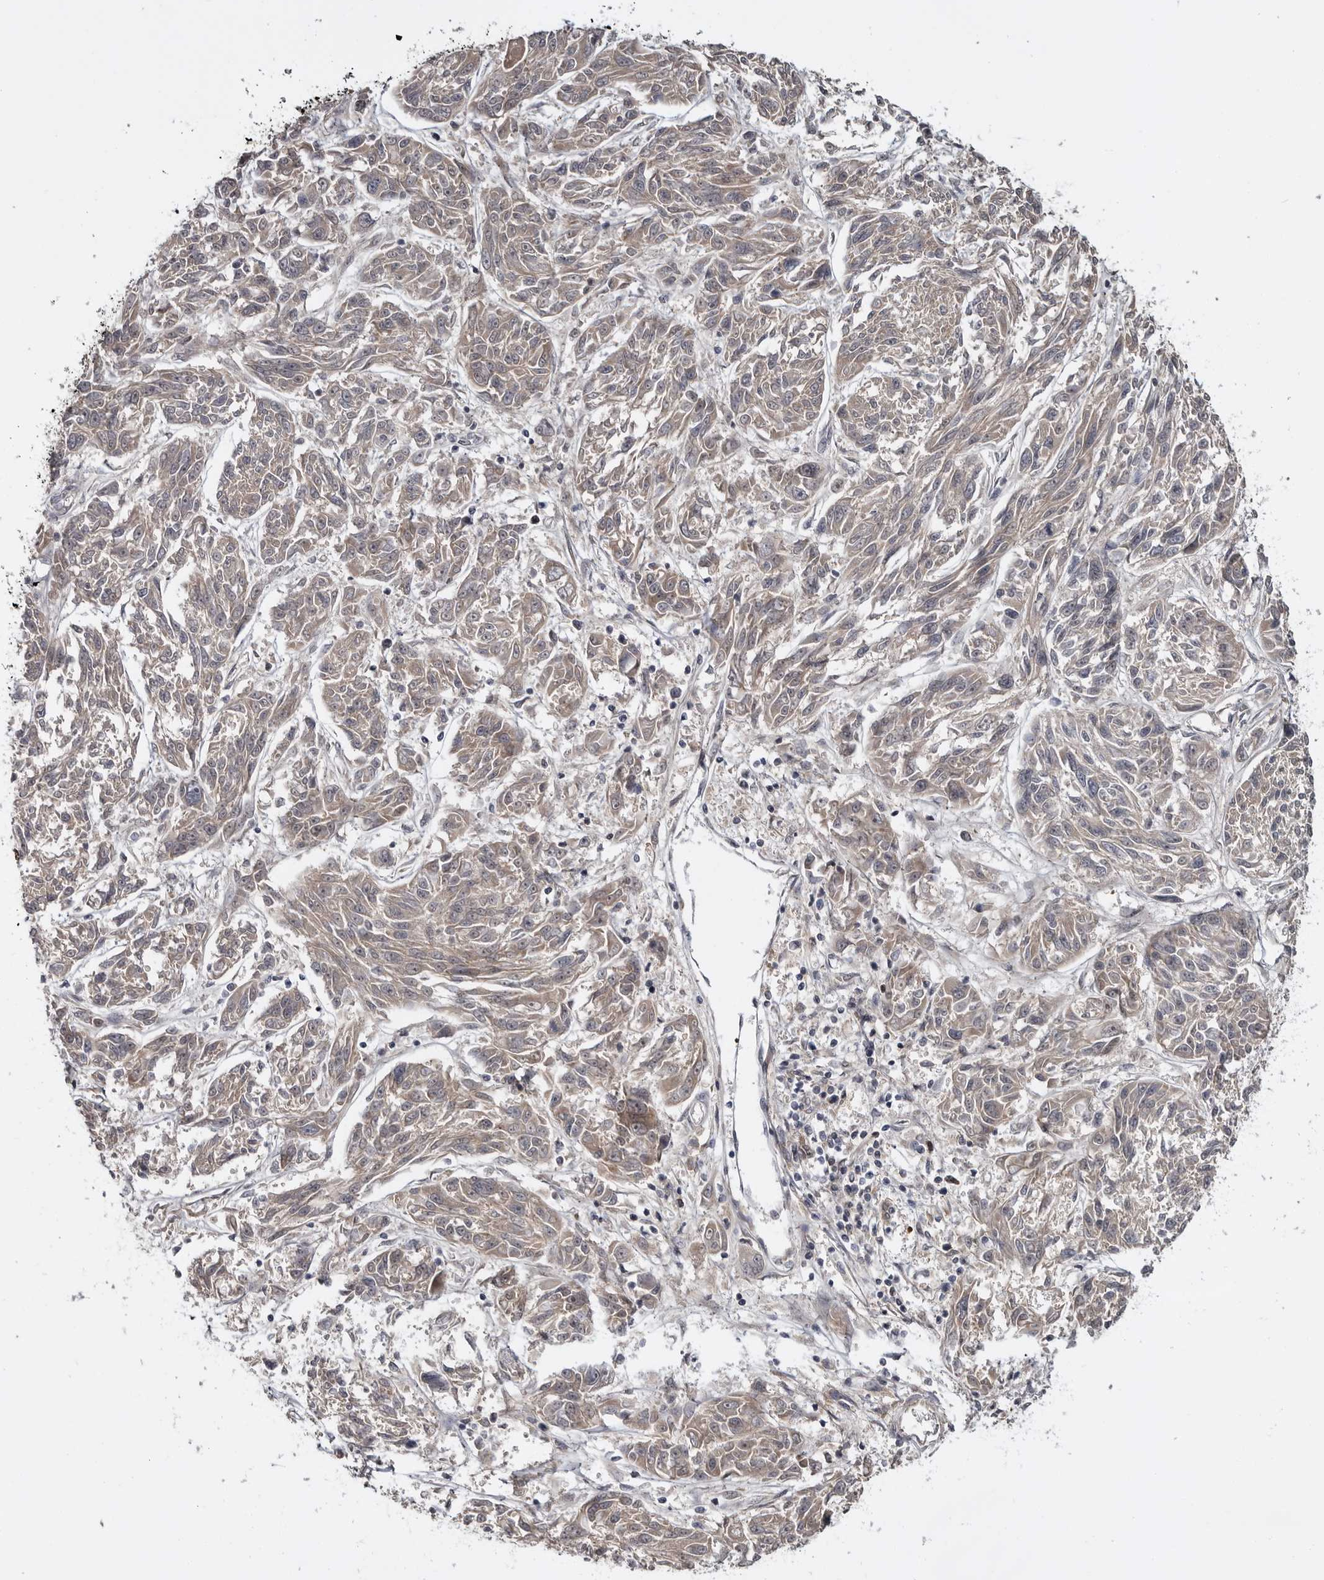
{"staining": {"intensity": "weak", "quantity": "25%-75%", "location": "cytoplasmic/membranous"}, "tissue": "melanoma", "cell_type": "Tumor cells", "image_type": "cancer", "snomed": [{"axis": "morphology", "description": "Malignant melanoma, NOS"}, {"axis": "topography", "description": "Skin"}], "caption": "The image shows staining of melanoma, revealing weak cytoplasmic/membranous protein staining (brown color) within tumor cells.", "gene": "ZNF277", "patient": {"sex": "male", "age": 53}}